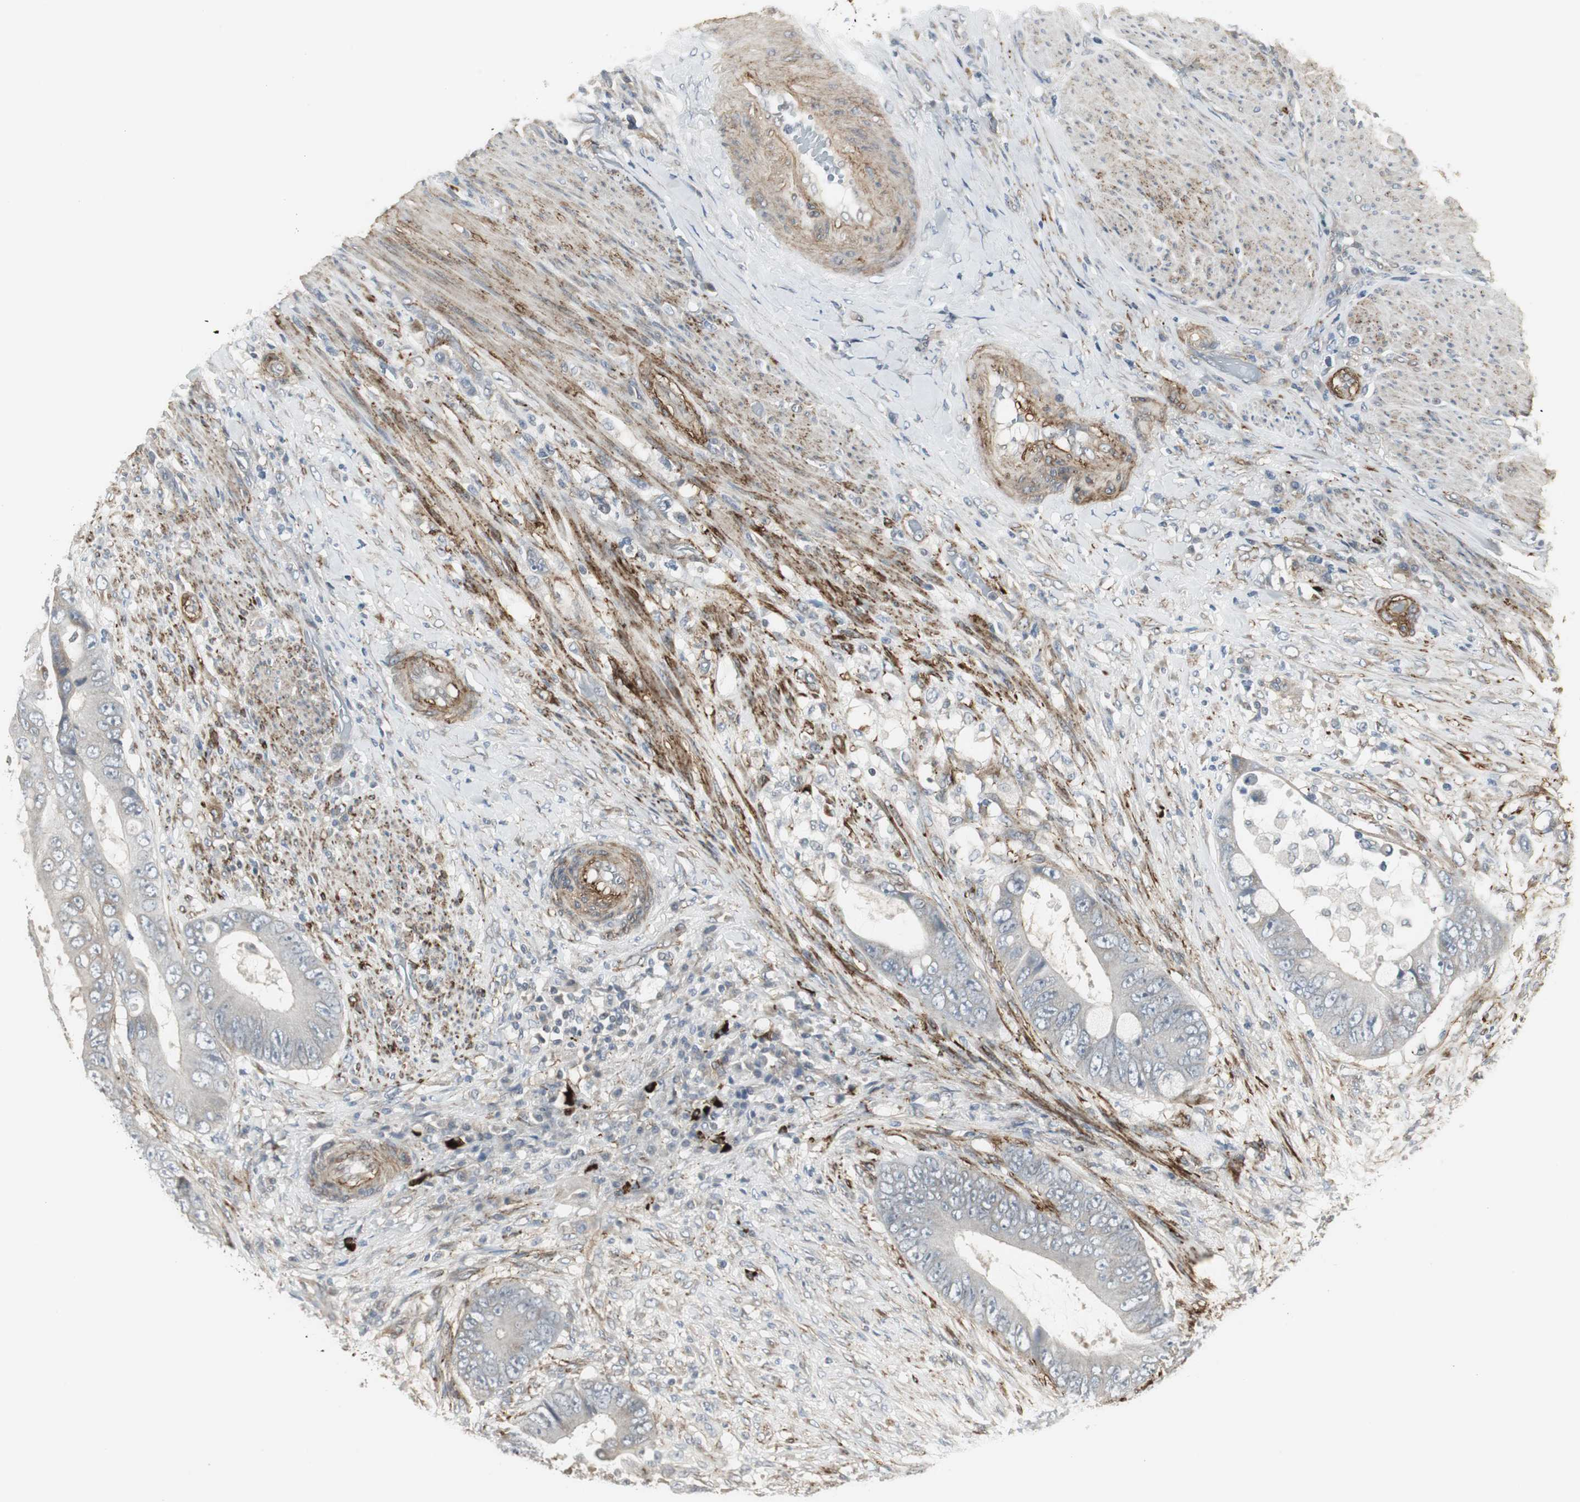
{"staining": {"intensity": "negative", "quantity": "none", "location": "none"}, "tissue": "colorectal cancer", "cell_type": "Tumor cells", "image_type": "cancer", "snomed": [{"axis": "morphology", "description": "Adenocarcinoma, NOS"}, {"axis": "topography", "description": "Rectum"}], "caption": "This is an immunohistochemistry (IHC) micrograph of human colorectal cancer (adenocarcinoma). There is no positivity in tumor cells.", "gene": "SCYL3", "patient": {"sex": "female", "age": 77}}